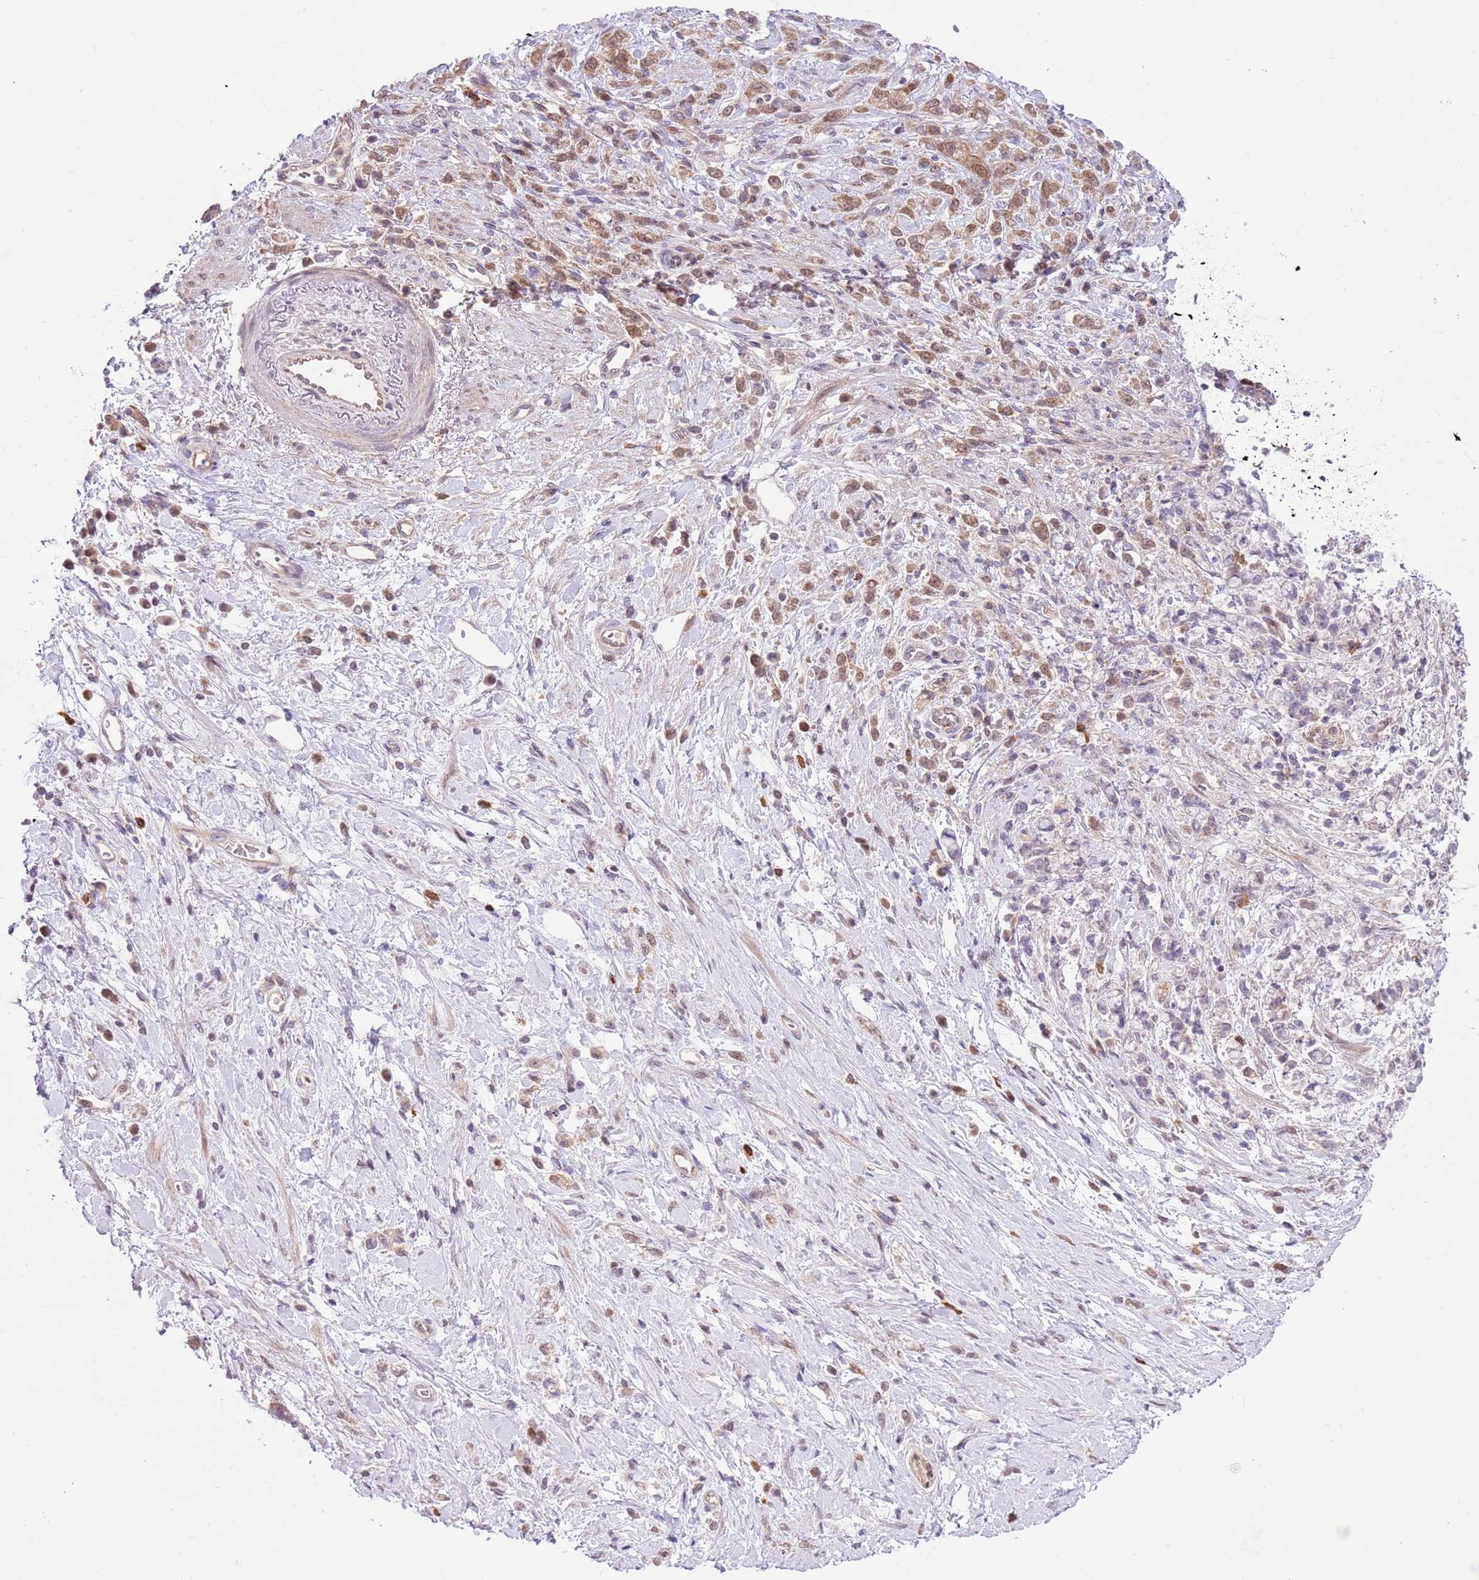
{"staining": {"intensity": "weak", "quantity": "25%-75%", "location": "cytoplasmic/membranous,nuclear"}, "tissue": "stomach cancer", "cell_type": "Tumor cells", "image_type": "cancer", "snomed": [{"axis": "morphology", "description": "Adenocarcinoma, NOS"}, {"axis": "topography", "description": "Stomach"}], "caption": "An immunohistochemistry micrograph of neoplastic tissue is shown. Protein staining in brown highlights weak cytoplasmic/membranous and nuclear positivity in stomach cancer within tumor cells.", "gene": "HDHD2", "patient": {"sex": "female", "age": 60}}